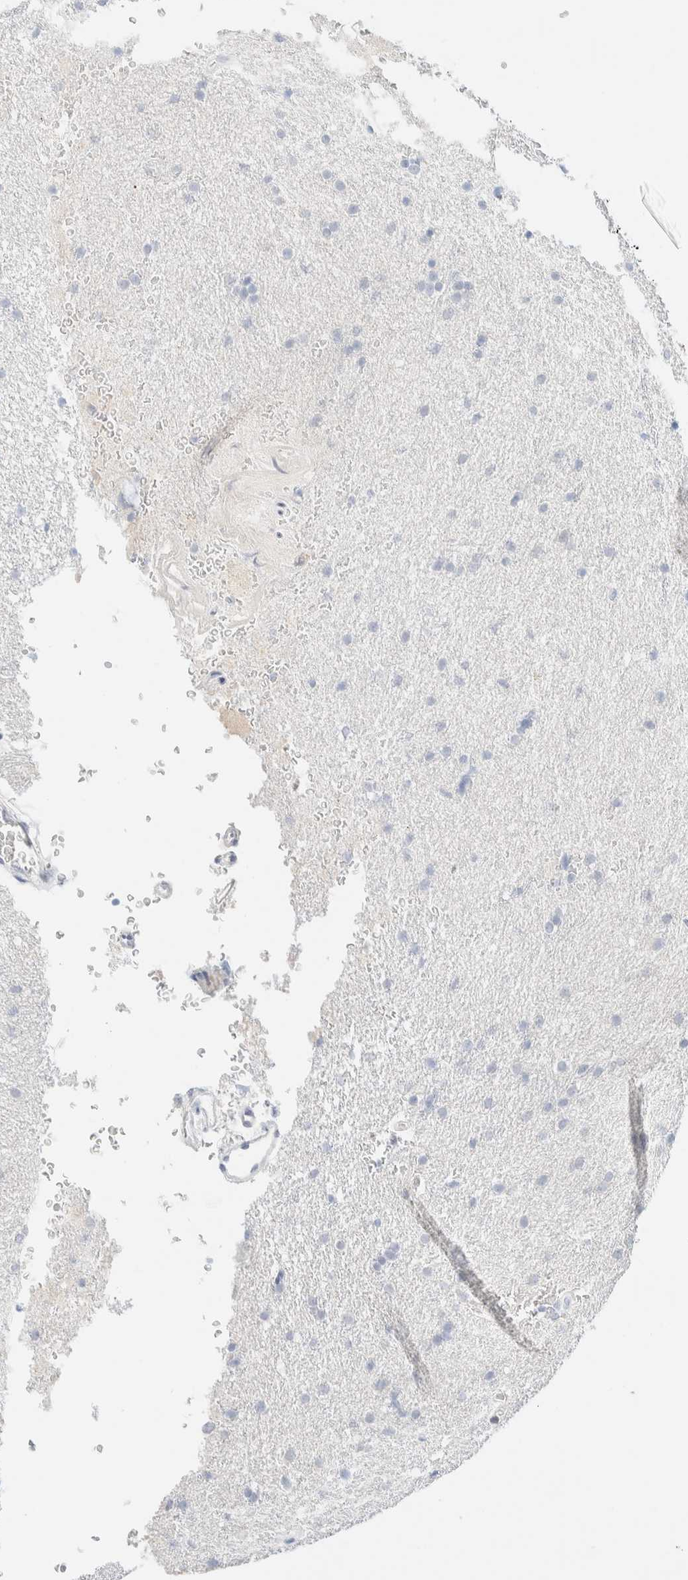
{"staining": {"intensity": "negative", "quantity": "none", "location": "none"}, "tissue": "glioma", "cell_type": "Tumor cells", "image_type": "cancer", "snomed": [{"axis": "morphology", "description": "Glioma, malignant, Low grade"}, {"axis": "topography", "description": "Brain"}], "caption": "This is an IHC image of malignant low-grade glioma. There is no staining in tumor cells.", "gene": "SPNS3", "patient": {"sex": "female", "age": 37}}